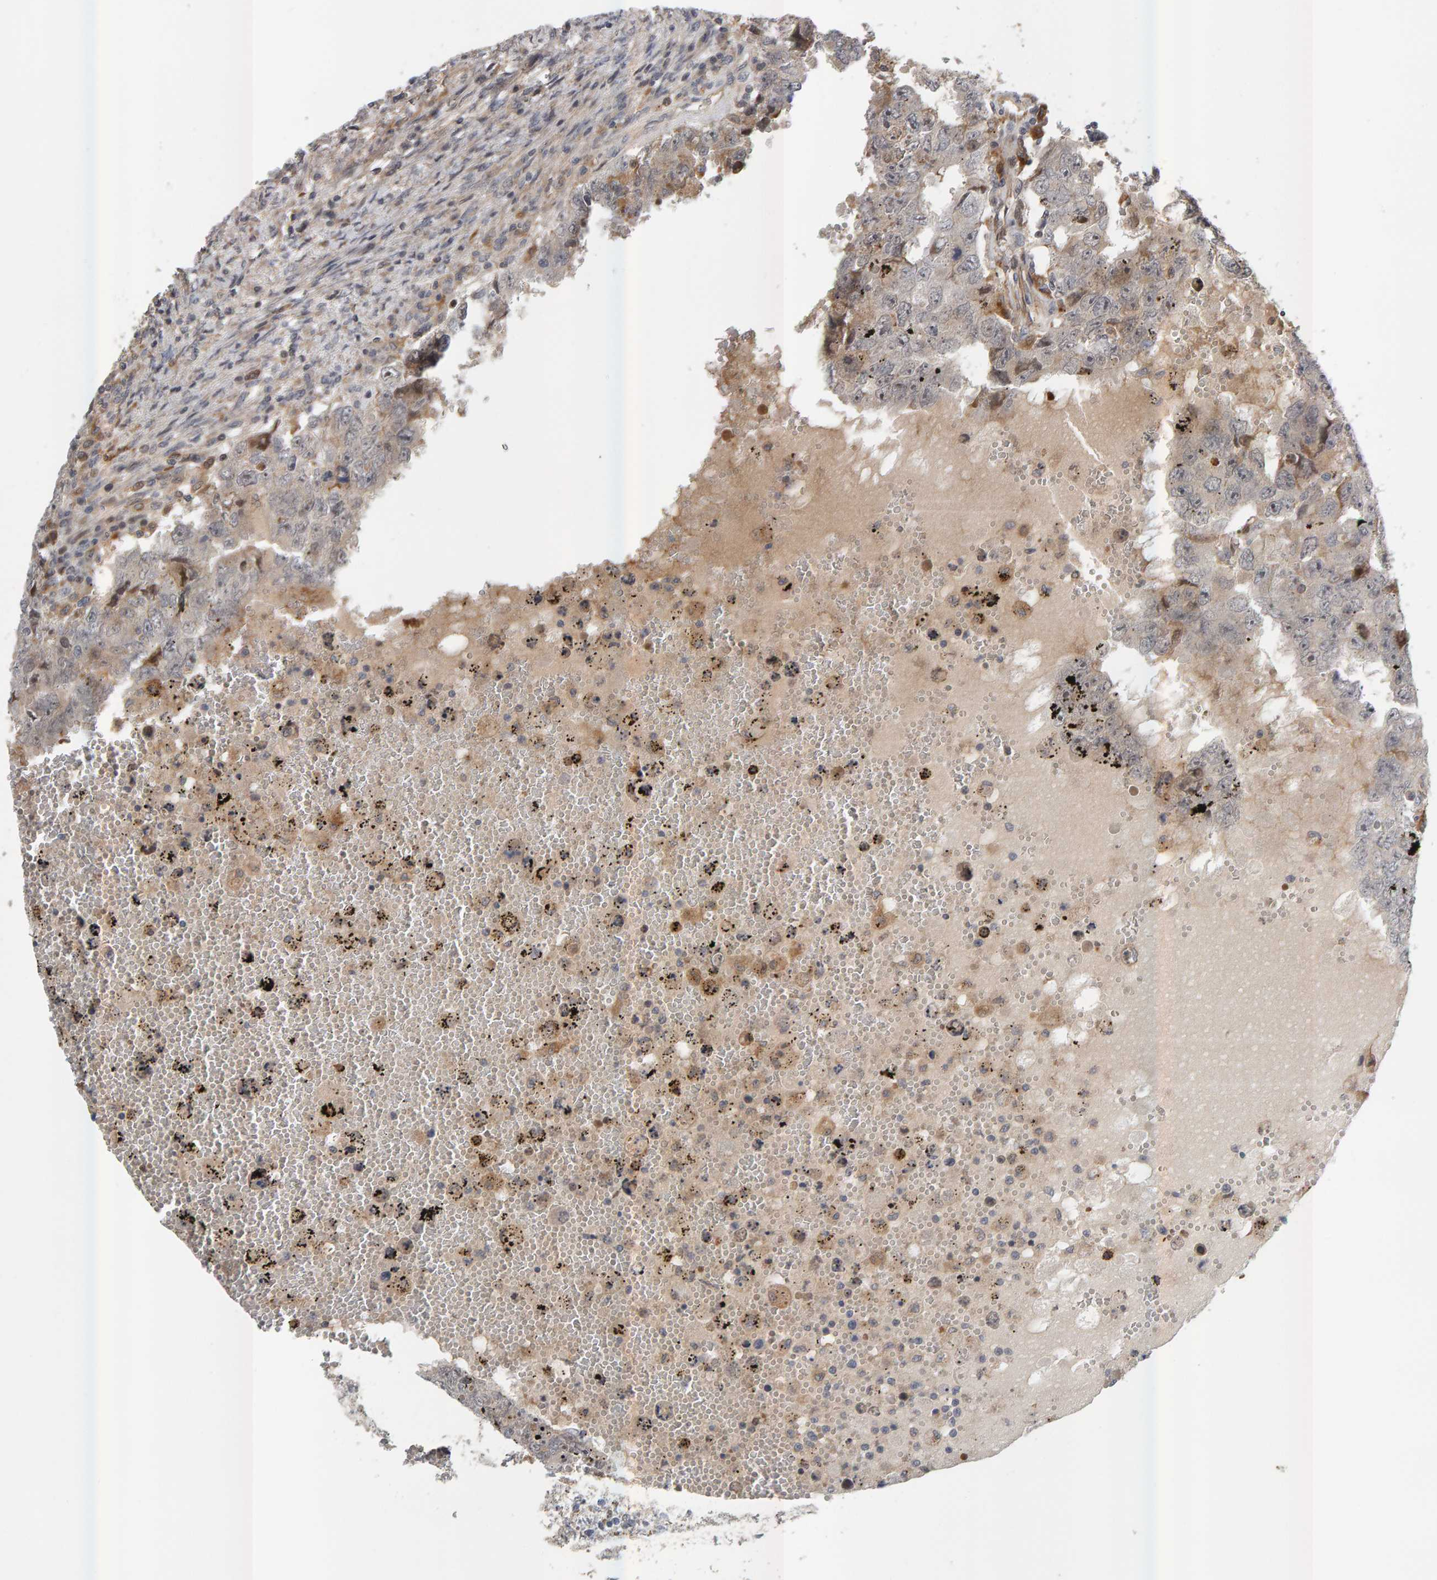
{"staining": {"intensity": "weak", "quantity": "<25%", "location": "cytoplasmic/membranous"}, "tissue": "testis cancer", "cell_type": "Tumor cells", "image_type": "cancer", "snomed": [{"axis": "morphology", "description": "Carcinoma, Embryonal, NOS"}, {"axis": "topography", "description": "Testis"}], "caption": "Immunohistochemistry (IHC) photomicrograph of testis cancer stained for a protein (brown), which shows no positivity in tumor cells. (DAB (3,3'-diaminobenzidine) immunohistochemistry, high magnification).", "gene": "ZNF160", "patient": {"sex": "male", "age": 26}}